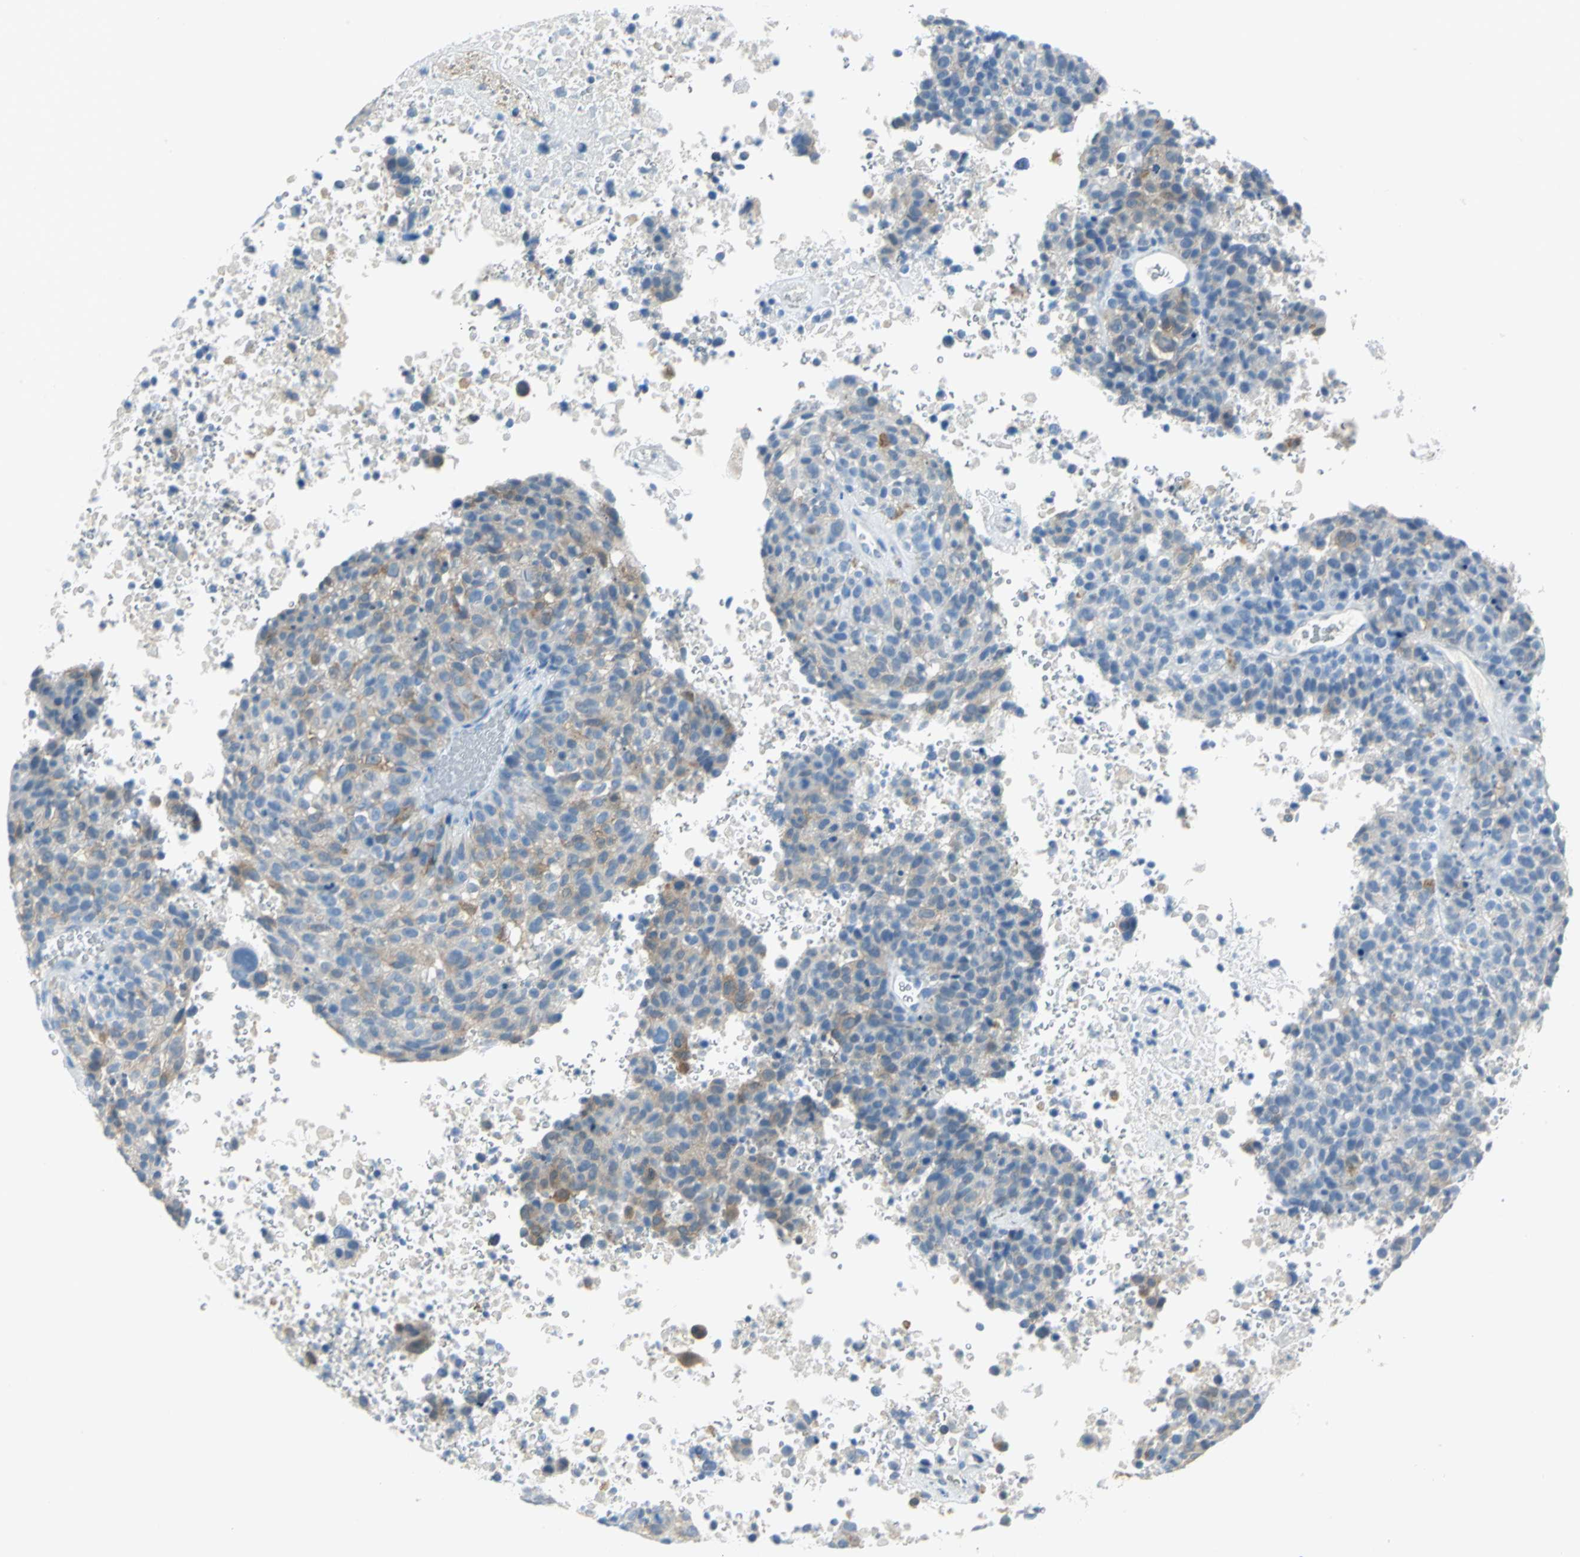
{"staining": {"intensity": "weak", "quantity": "<25%", "location": "cytoplasmic/membranous"}, "tissue": "melanoma", "cell_type": "Tumor cells", "image_type": "cancer", "snomed": [{"axis": "morphology", "description": "Malignant melanoma, Metastatic site"}, {"axis": "topography", "description": "Cerebral cortex"}], "caption": "Tumor cells show no significant expression in malignant melanoma (metastatic site). Nuclei are stained in blue.", "gene": "PKLR", "patient": {"sex": "female", "age": 52}}